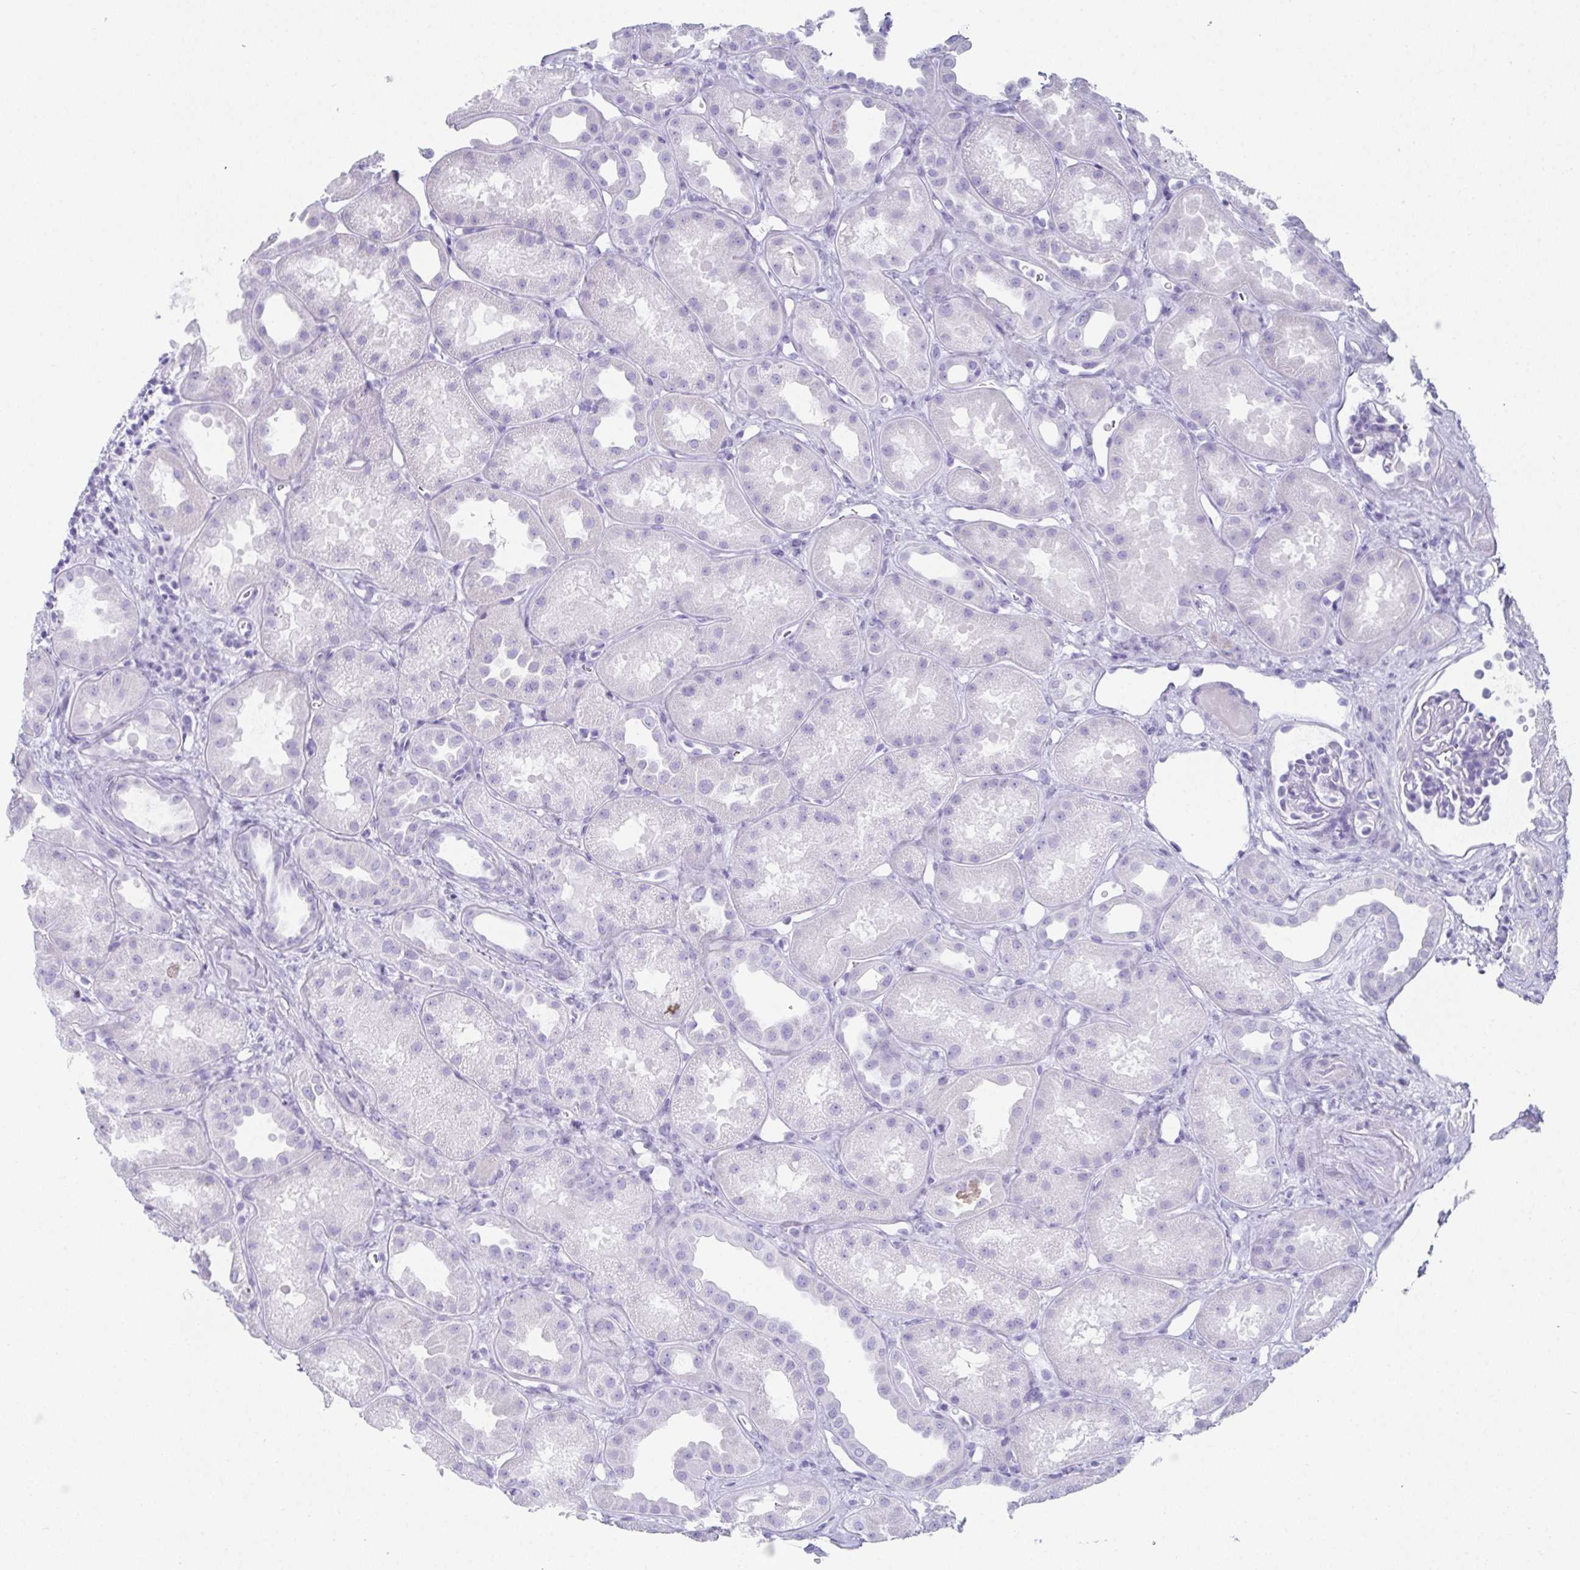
{"staining": {"intensity": "negative", "quantity": "none", "location": "none"}, "tissue": "kidney", "cell_type": "Cells in glomeruli", "image_type": "normal", "snomed": [{"axis": "morphology", "description": "Normal tissue, NOS"}, {"axis": "topography", "description": "Kidney"}], "caption": "Cells in glomeruli show no significant positivity in unremarkable kidney. Nuclei are stained in blue.", "gene": "SYCP1", "patient": {"sex": "male", "age": 61}}